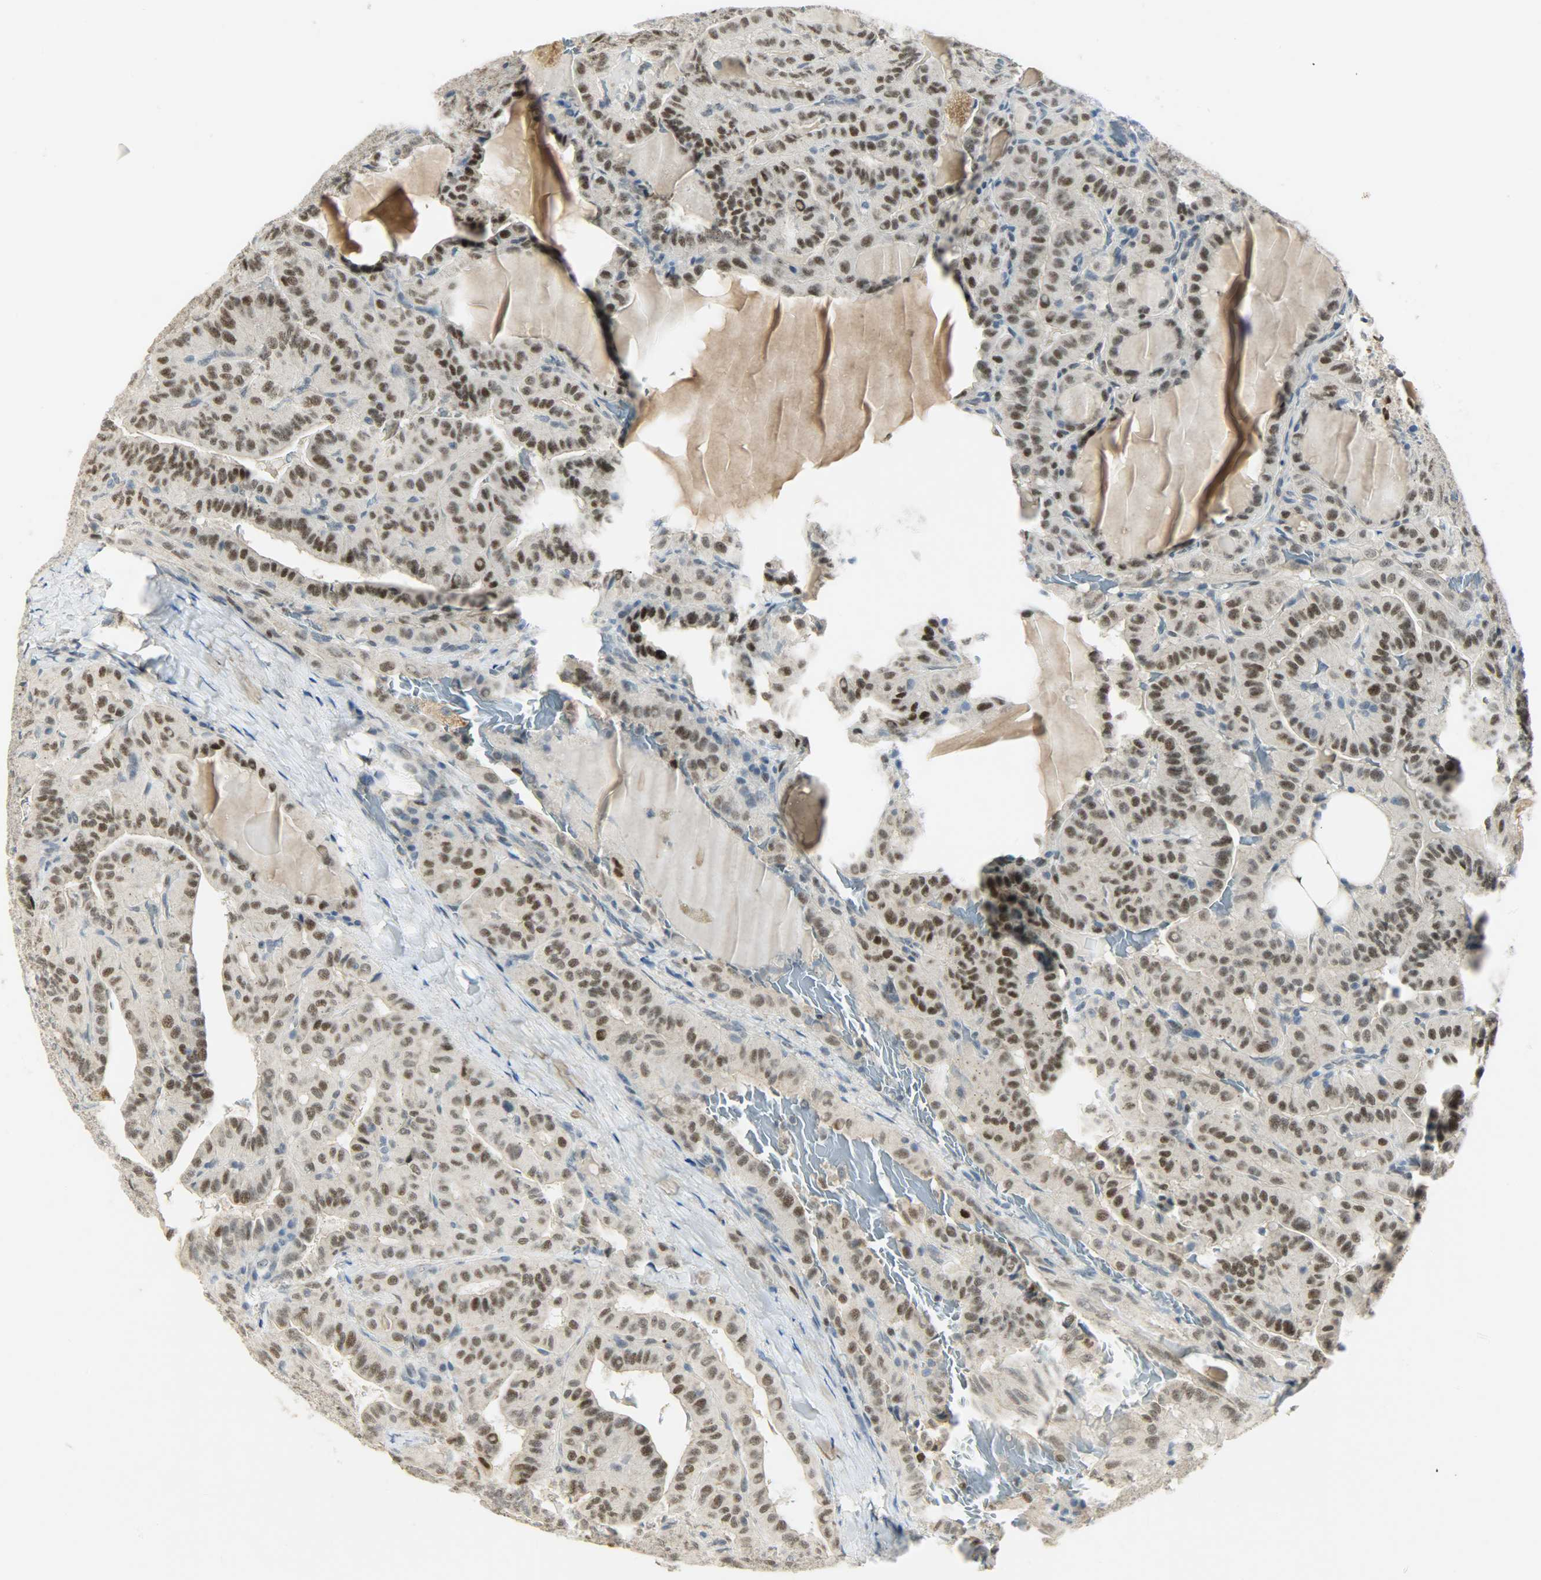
{"staining": {"intensity": "strong", "quantity": ">75%", "location": "cytoplasmic/membranous,nuclear"}, "tissue": "thyroid cancer", "cell_type": "Tumor cells", "image_type": "cancer", "snomed": [{"axis": "morphology", "description": "Papillary adenocarcinoma, NOS"}, {"axis": "topography", "description": "Thyroid gland"}], "caption": "The image exhibits immunohistochemical staining of thyroid cancer. There is strong cytoplasmic/membranous and nuclear positivity is present in about >75% of tumor cells.", "gene": "PPARG", "patient": {"sex": "male", "age": 77}}